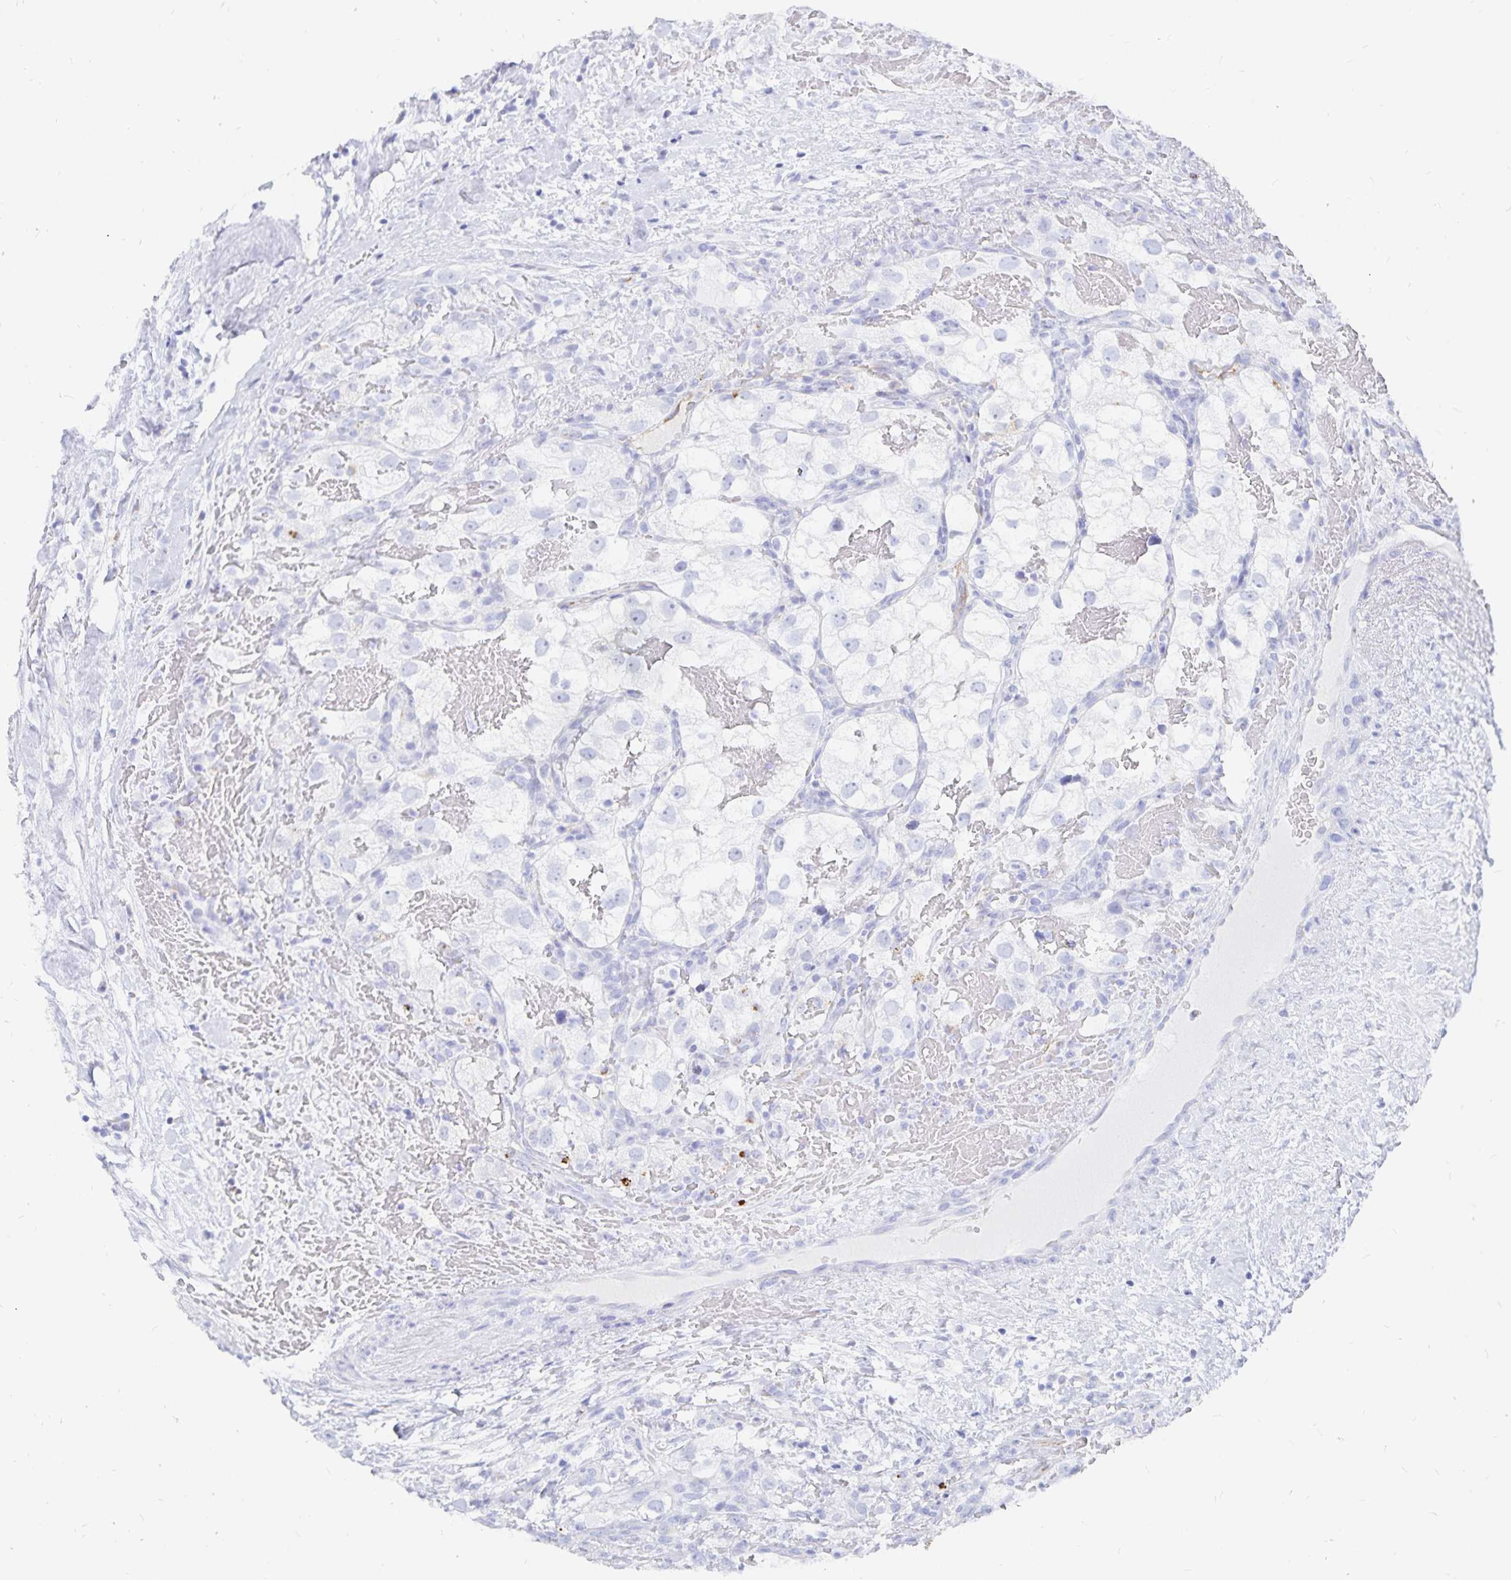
{"staining": {"intensity": "negative", "quantity": "none", "location": "none"}, "tissue": "renal cancer", "cell_type": "Tumor cells", "image_type": "cancer", "snomed": [{"axis": "morphology", "description": "Adenocarcinoma, NOS"}, {"axis": "topography", "description": "Kidney"}], "caption": "DAB immunohistochemical staining of renal cancer exhibits no significant positivity in tumor cells.", "gene": "INSL5", "patient": {"sex": "male", "age": 59}}